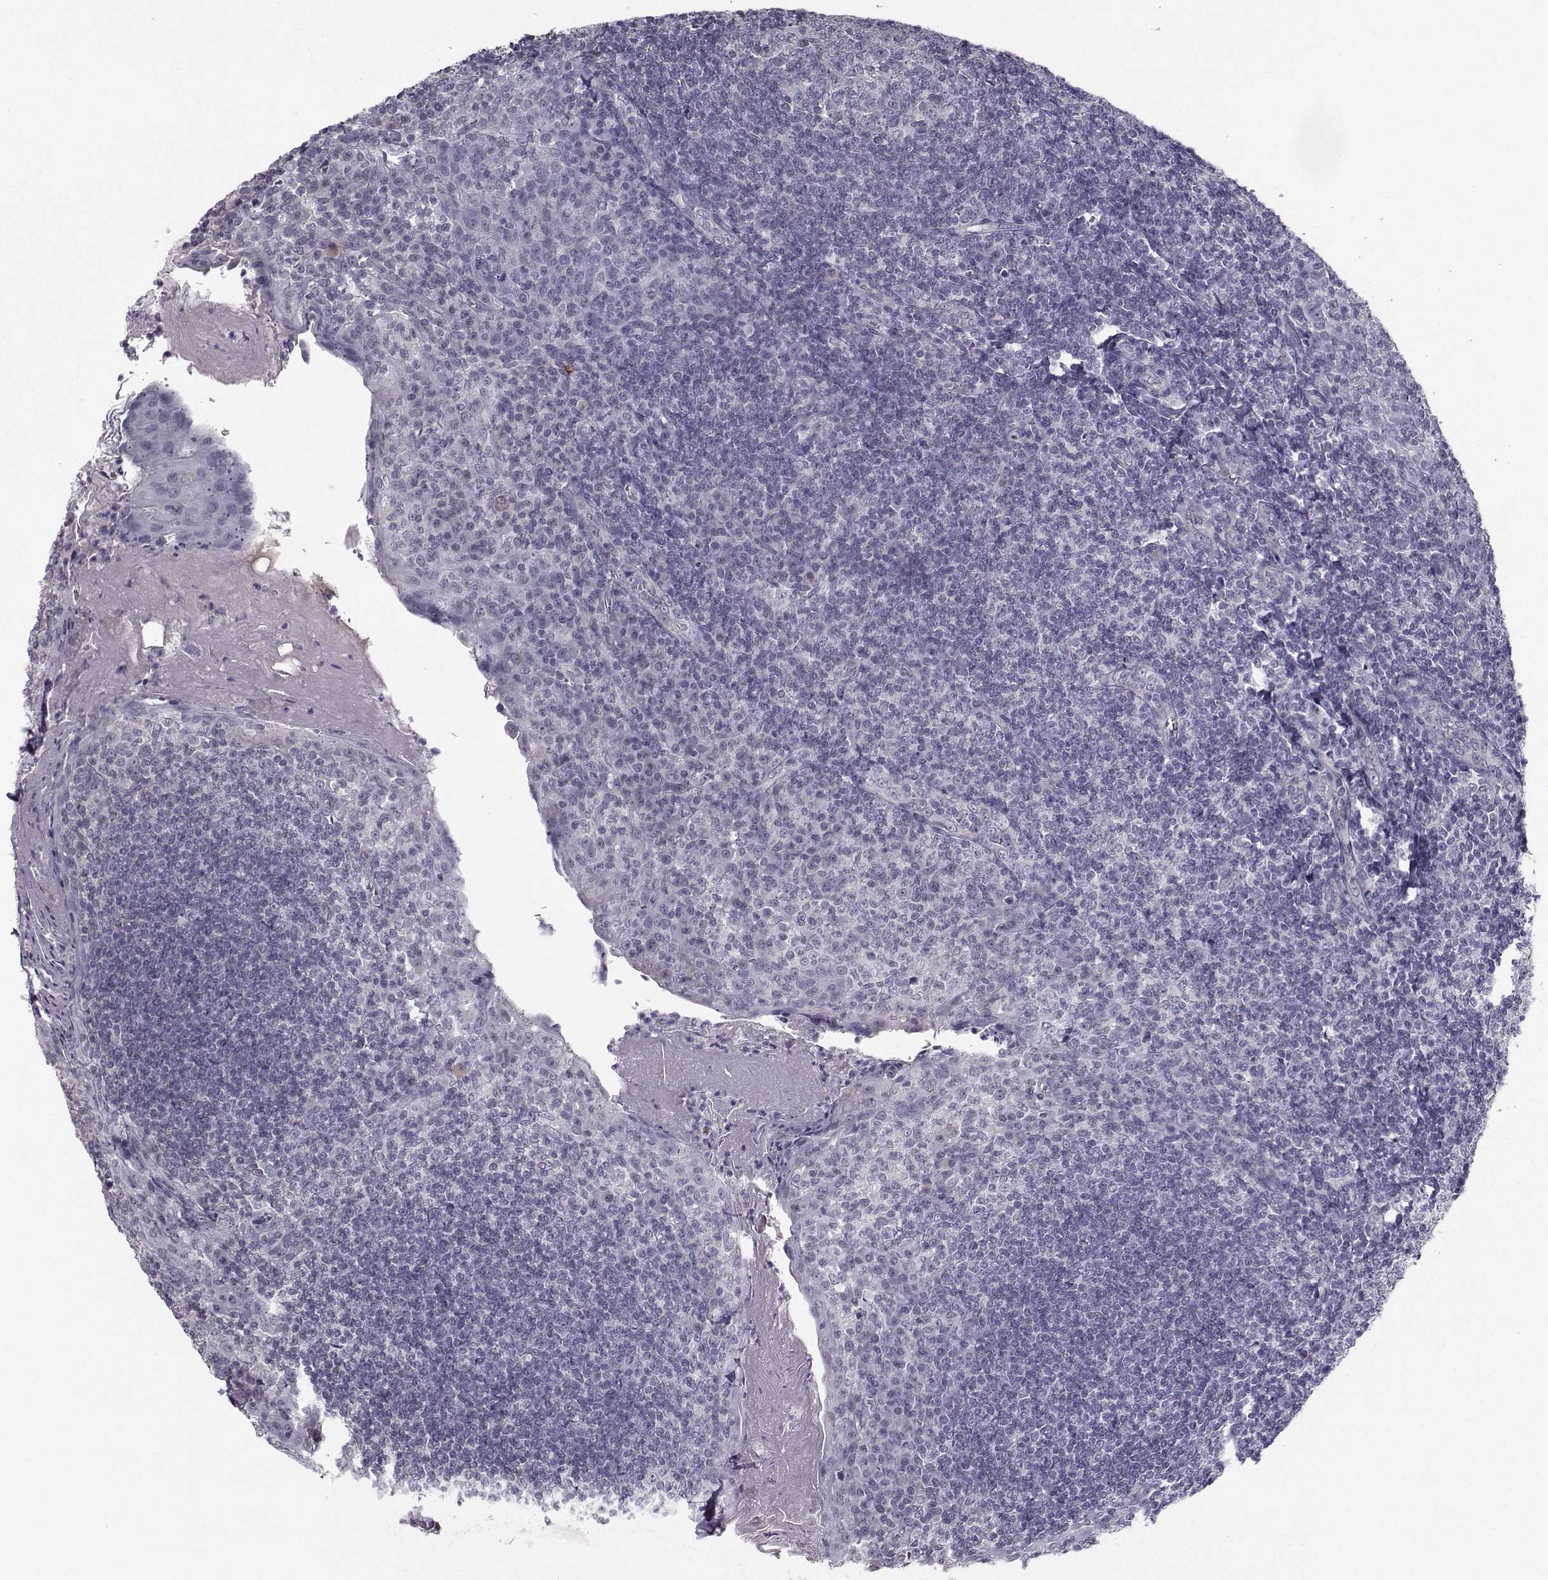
{"staining": {"intensity": "negative", "quantity": "none", "location": "none"}, "tissue": "tonsil", "cell_type": "Germinal center cells", "image_type": "normal", "snomed": [{"axis": "morphology", "description": "Normal tissue, NOS"}, {"axis": "topography", "description": "Tonsil"}], "caption": "An IHC image of unremarkable tonsil is shown. There is no staining in germinal center cells of tonsil. (DAB (3,3'-diaminobenzidine) IHC, high magnification).", "gene": "TSPYL5", "patient": {"sex": "female", "age": 13}}